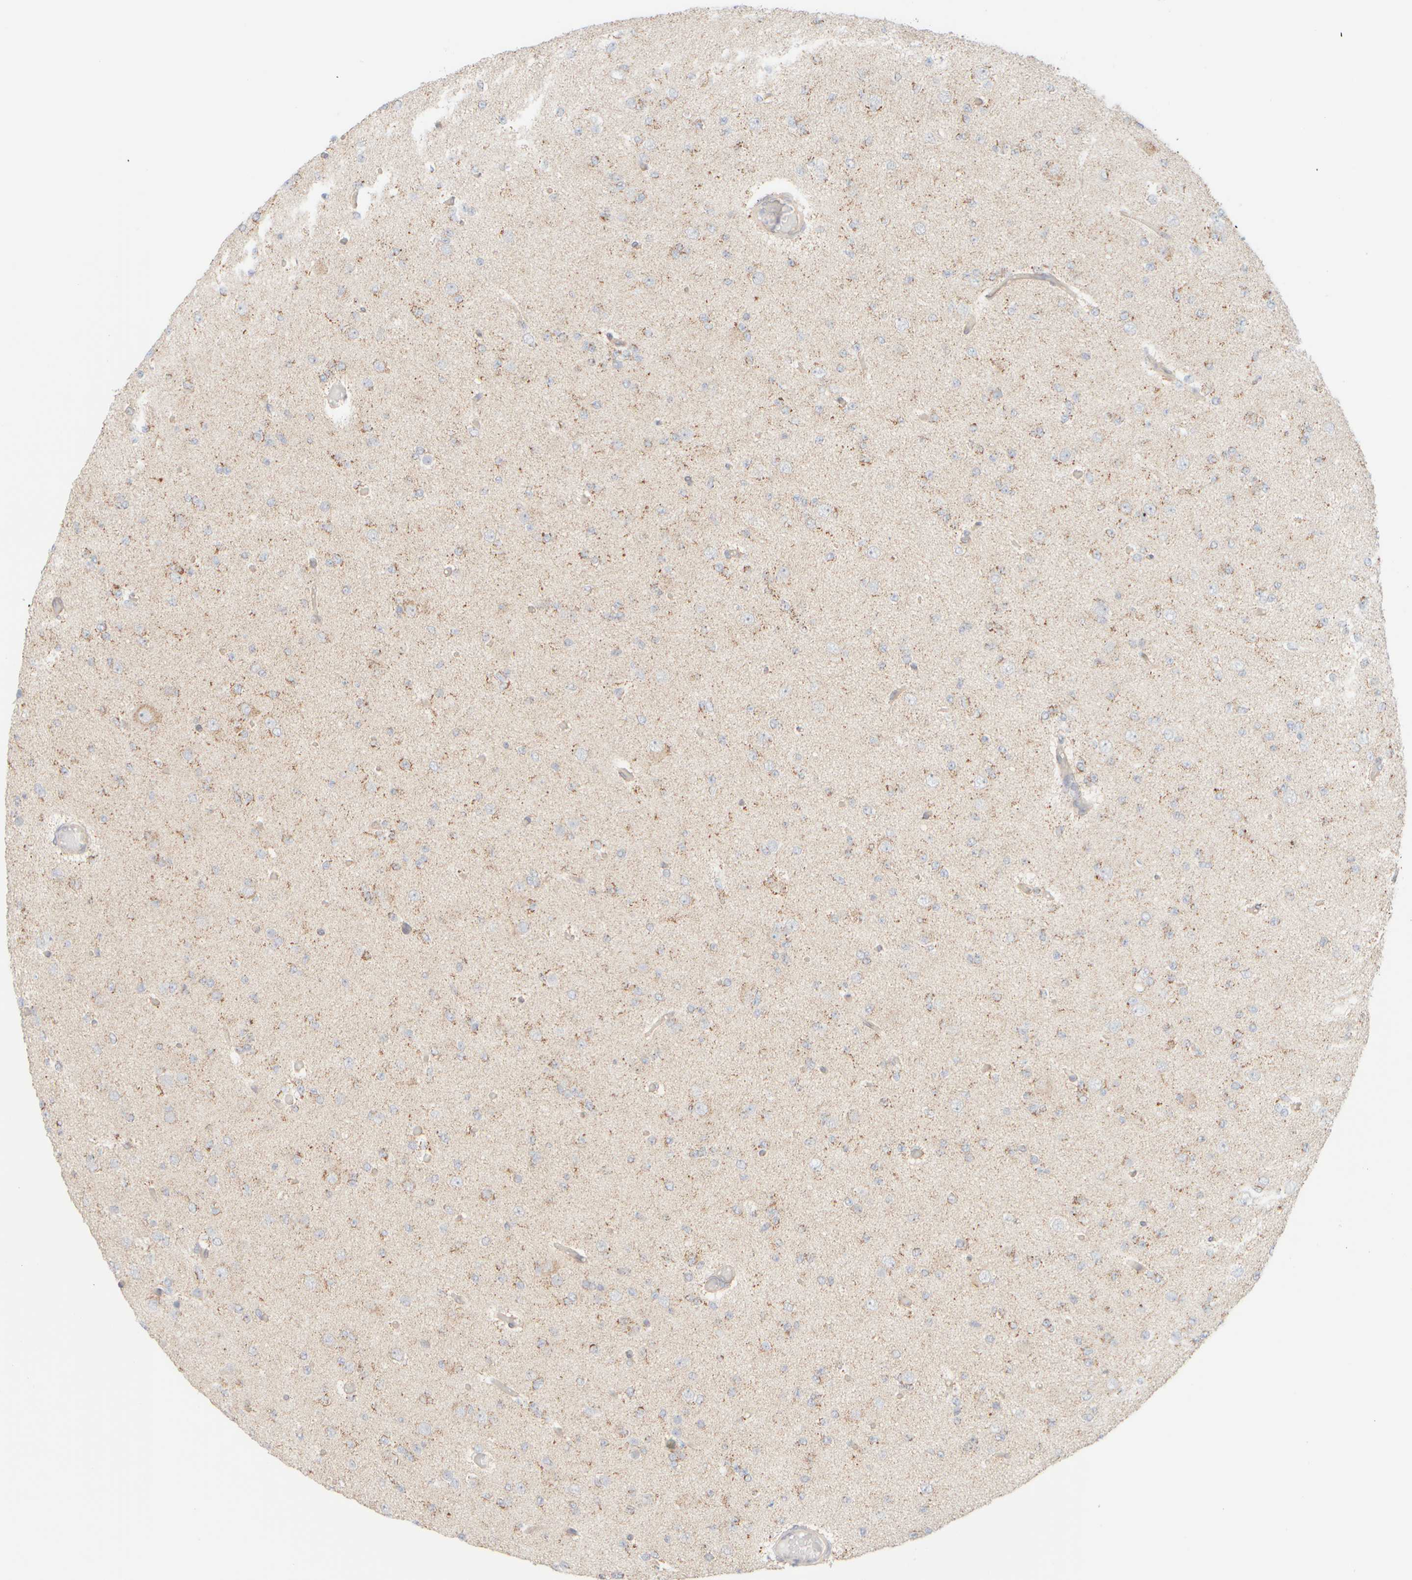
{"staining": {"intensity": "weak", "quantity": "25%-75%", "location": "cytoplasmic/membranous"}, "tissue": "glioma", "cell_type": "Tumor cells", "image_type": "cancer", "snomed": [{"axis": "morphology", "description": "Glioma, malignant, Low grade"}, {"axis": "topography", "description": "Brain"}], "caption": "Immunohistochemical staining of human glioma exhibits weak cytoplasmic/membranous protein positivity in approximately 25%-75% of tumor cells.", "gene": "APBB2", "patient": {"sex": "female", "age": 22}}